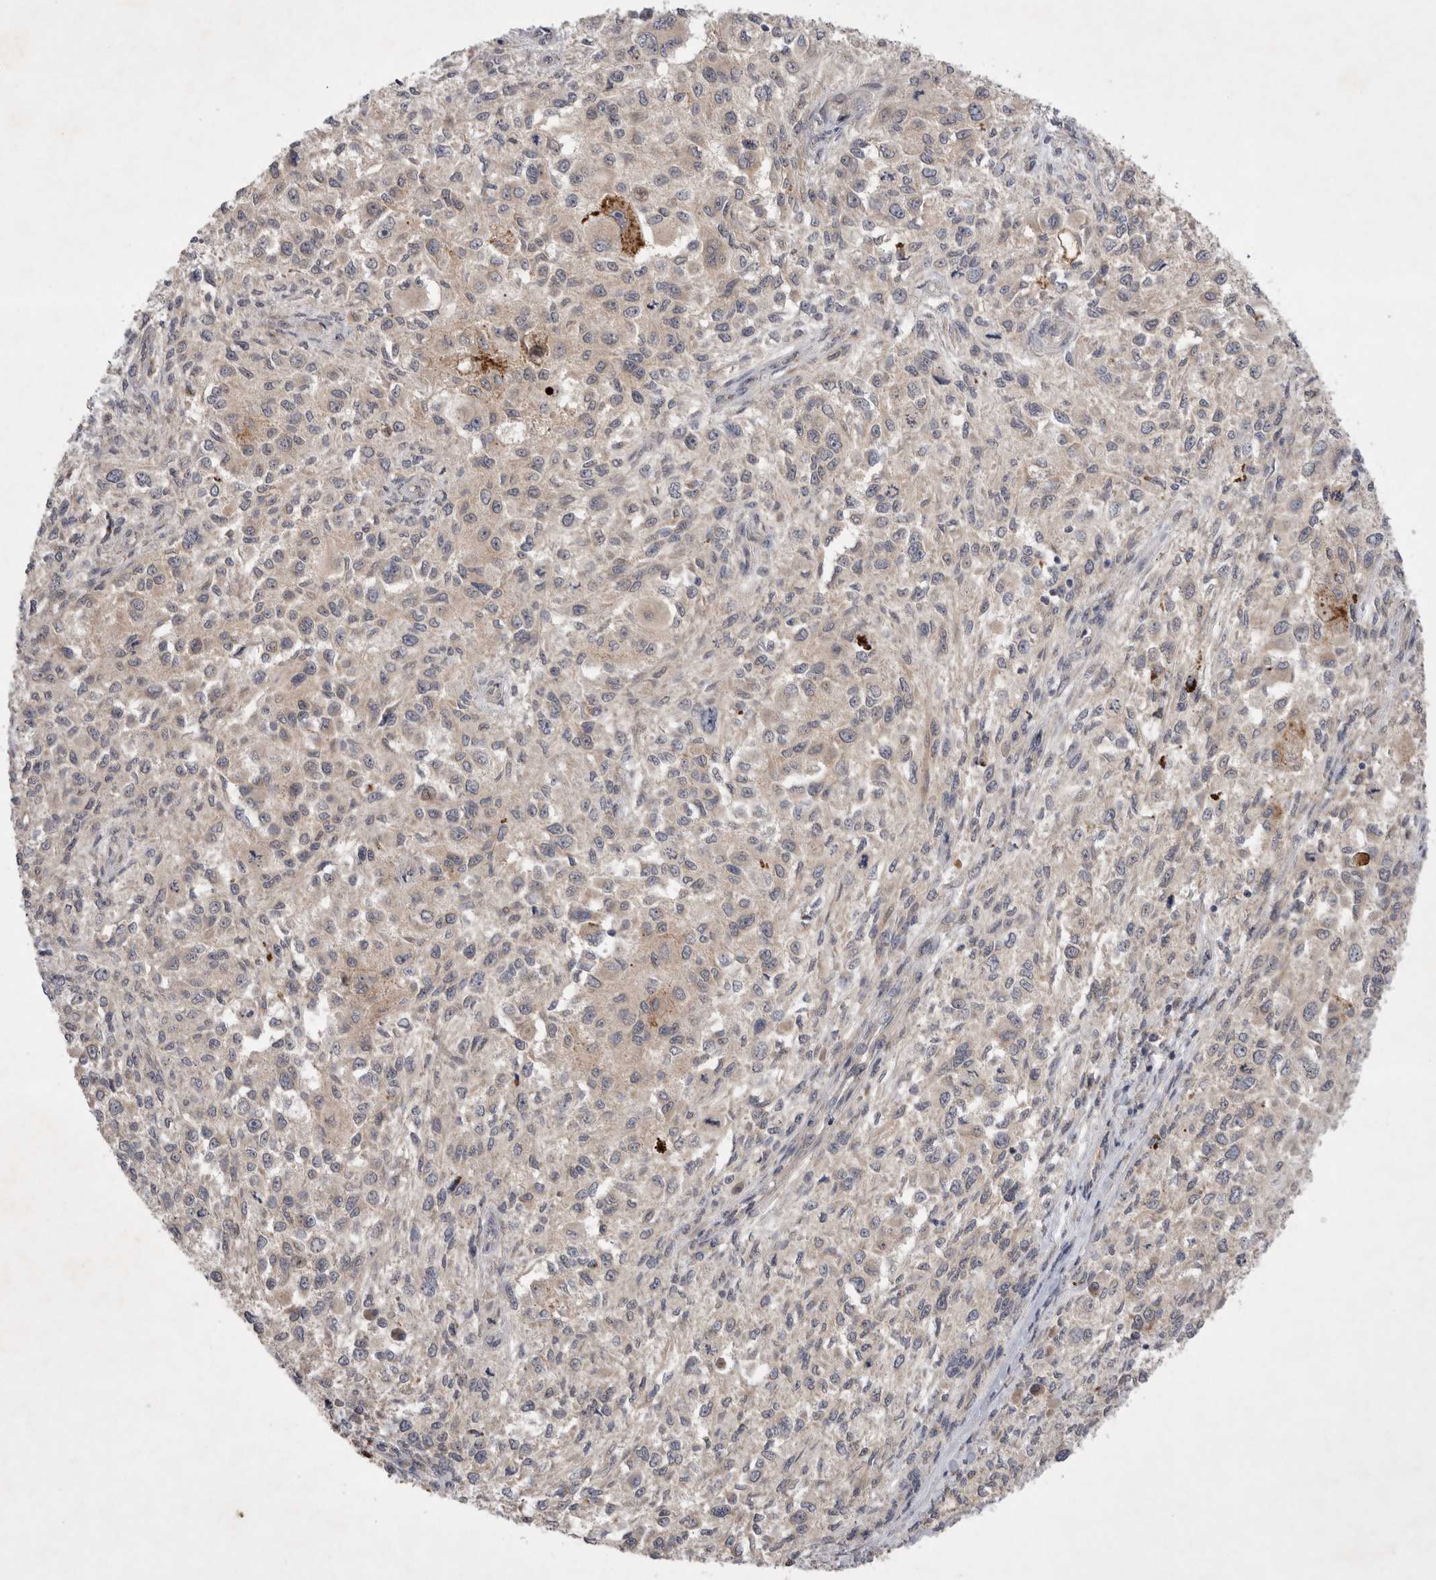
{"staining": {"intensity": "weak", "quantity": "<25%", "location": "cytoplasmic/membranous"}, "tissue": "melanoma", "cell_type": "Tumor cells", "image_type": "cancer", "snomed": [{"axis": "morphology", "description": "Necrosis, NOS"}, {"axis": "morphology", "description": "Malignant melanoma, NOS"}, {"axis": "topography", "description": "Skin"}], "caption": "This is a image of IHC staining of melanoma, which shows no expression in tumor cells.", "gene": "PTPDC1", "patient": {"sex": "female", "age": 87}}